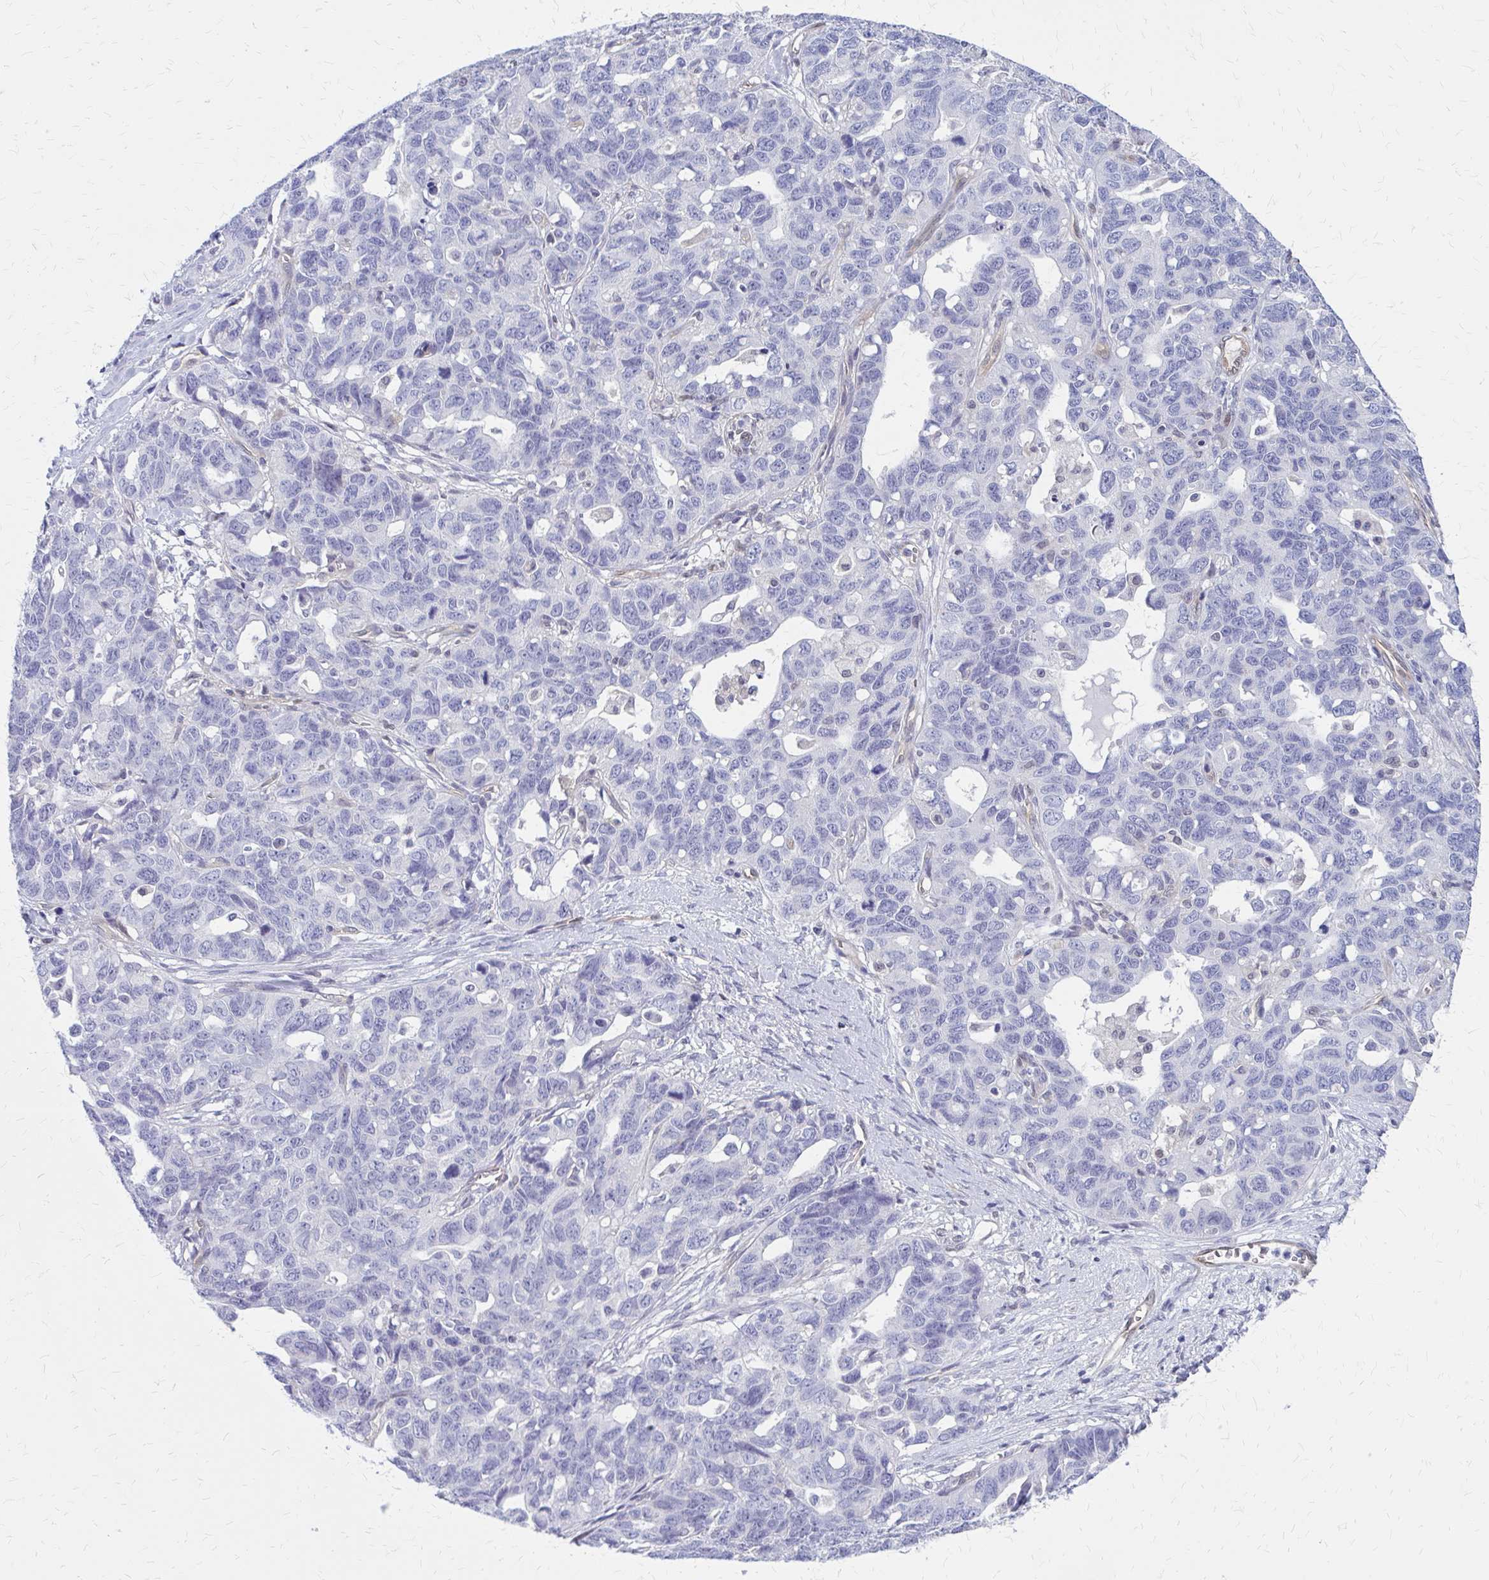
{"staining": {"intensity": "negative", "quantity": "none", "location": "none"}, "tissue": "ovarian cancer", "cell_type": "Tumor cells", "image_type": "cancer", "snomed": [{"axis": "morphology", "description": "Cystadenocarcinoma, serous, NOS"}, {"axis": "topography", "description": "Ovary"}], "caption": "An immunohistochemistry photomicrograph of ovarian cancer (serous cystadenocarcinoma) is shown. There is no staining in tumor cells of ovarian cancer (serous cystadenocarcinoma).", "gene": "CLIC2", "patient": {"sex": "female", "age": 69}}